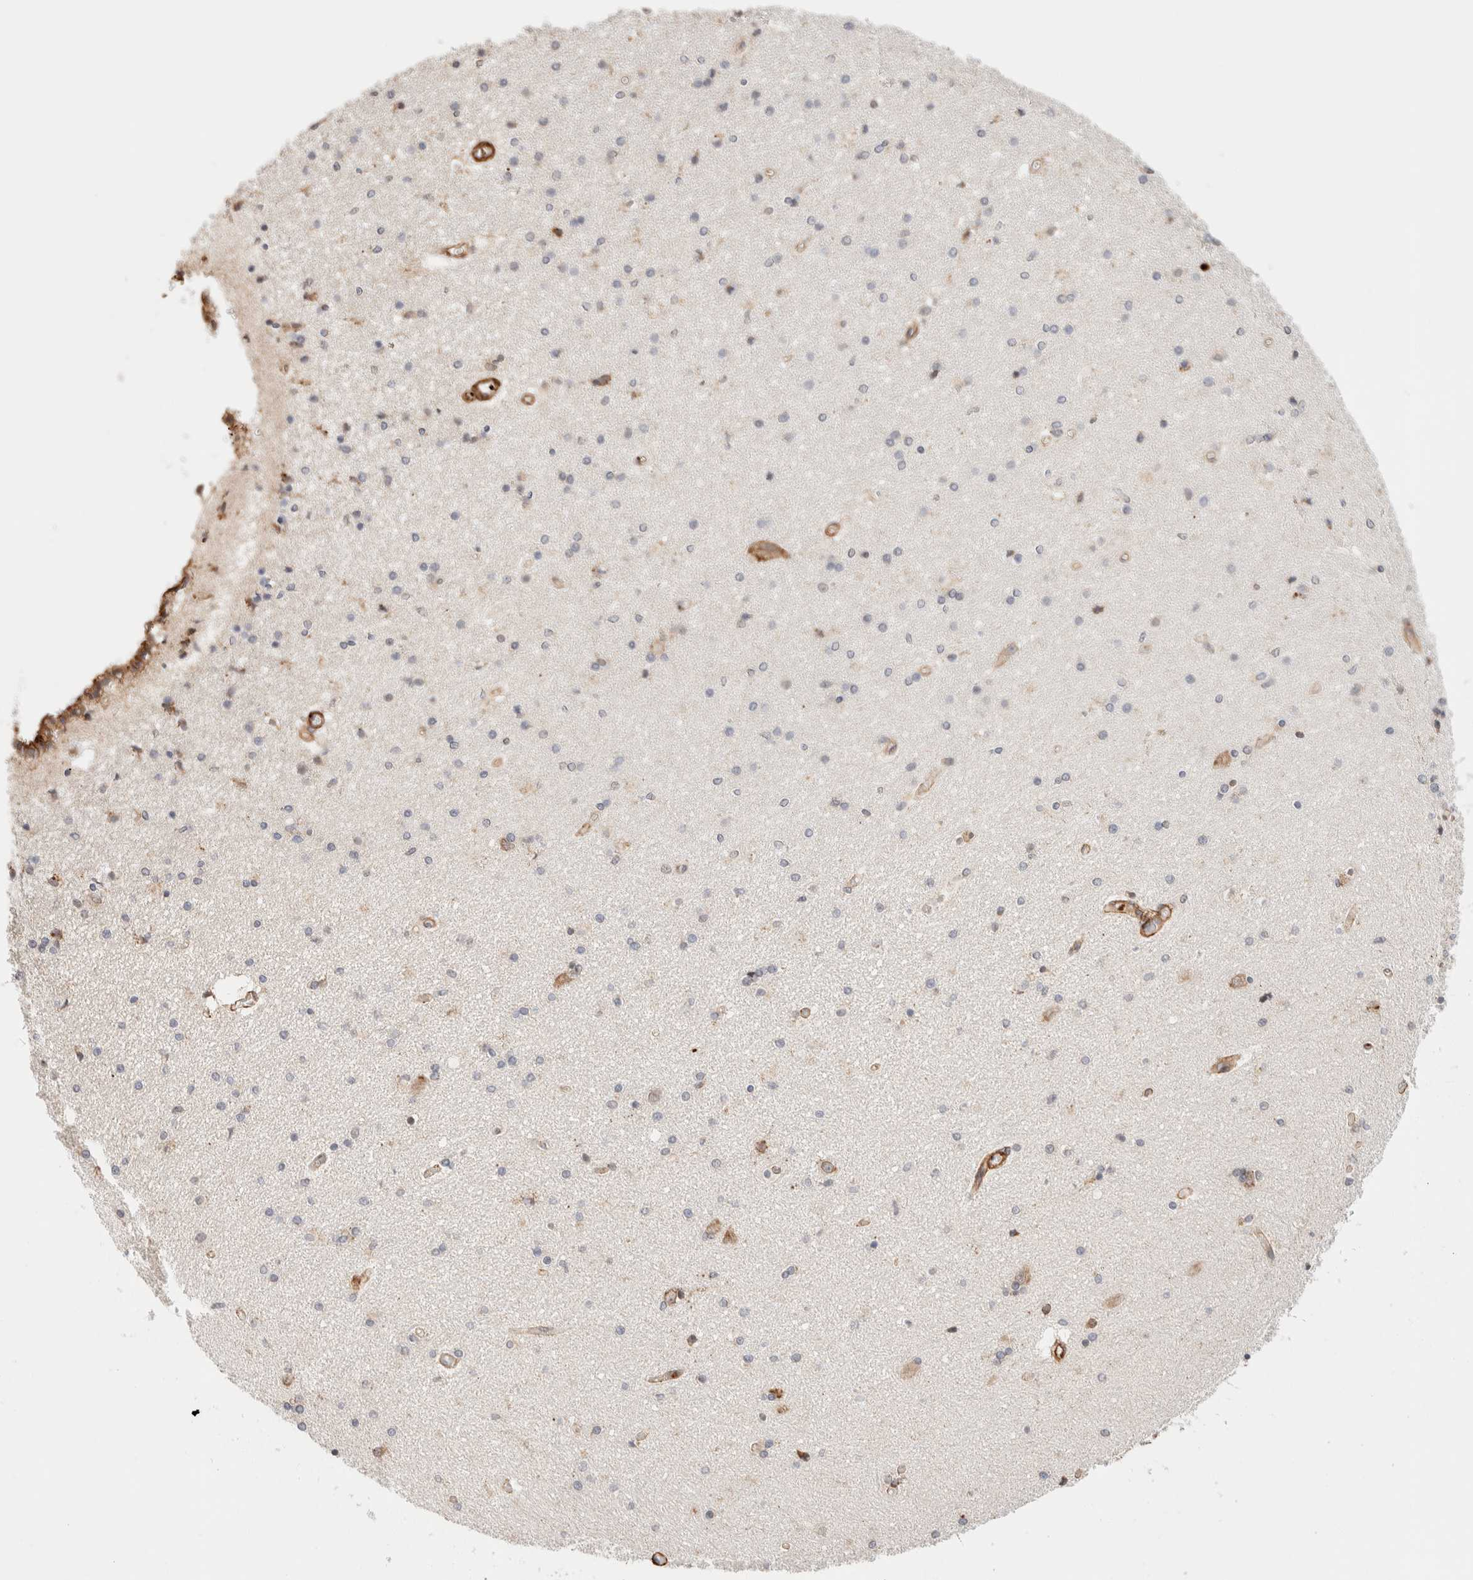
{"staining": {"intensity": "negative", "quantity": "none", "location": "none"}, "tissue": "hippocampus", "cell_type": "Glial cells", "image_type": "normal", "snomed": [{"axis": "morphology", "description": "Normal tissue, NOS"}, {"axis": "topography", "description": "Hippocampus"}], "caption": "Immunohistochemistry (IHC) micrograph of normal hippocampus stained for a protein (brown), which demonstrates no expression in glial cells.", "gene": "INTS1", "patient": {"sex": "female", "age": 54}}